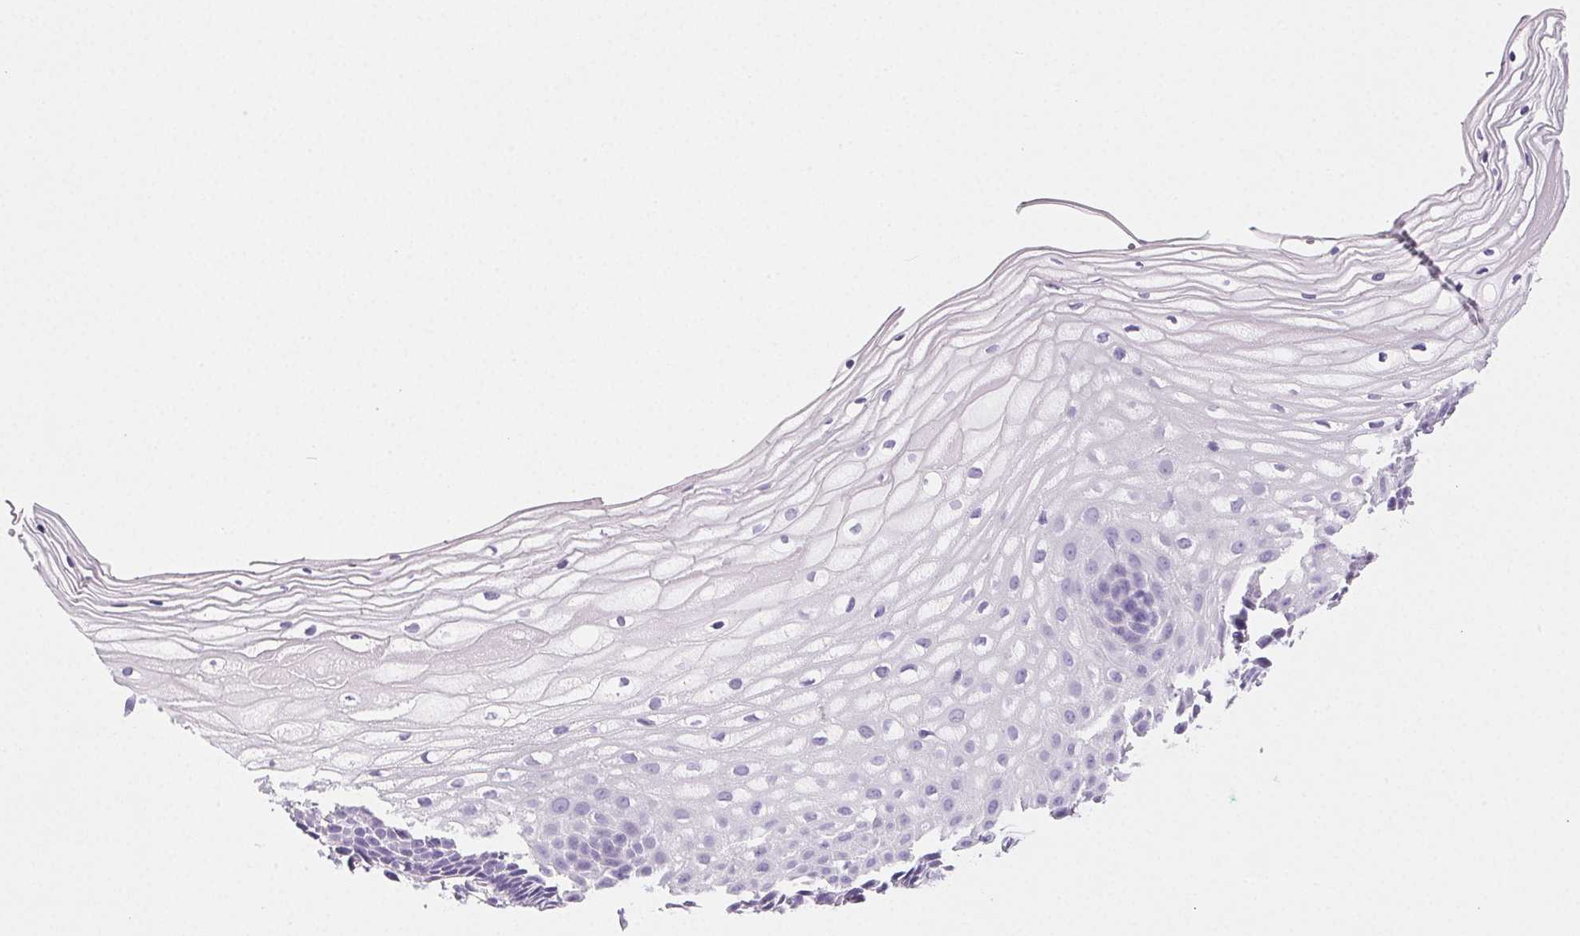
{"staining": {"intensity": "negative", "quantity": "none", "location": "none"}, "tissue": "cervix", "cell_type": "Glandular cells", "image_type": "normal", "snomed": [{"axis": "morphology", "description": "Normal tissue, NOS"}, {"axis": "topography", "description": "Cervix"}], "caption": "This is an IHC micrograph of benign cervix. There is no expression in glandular cells.", "gene": "PRSS1", "patient": {"sex": "female", "age": 36}}